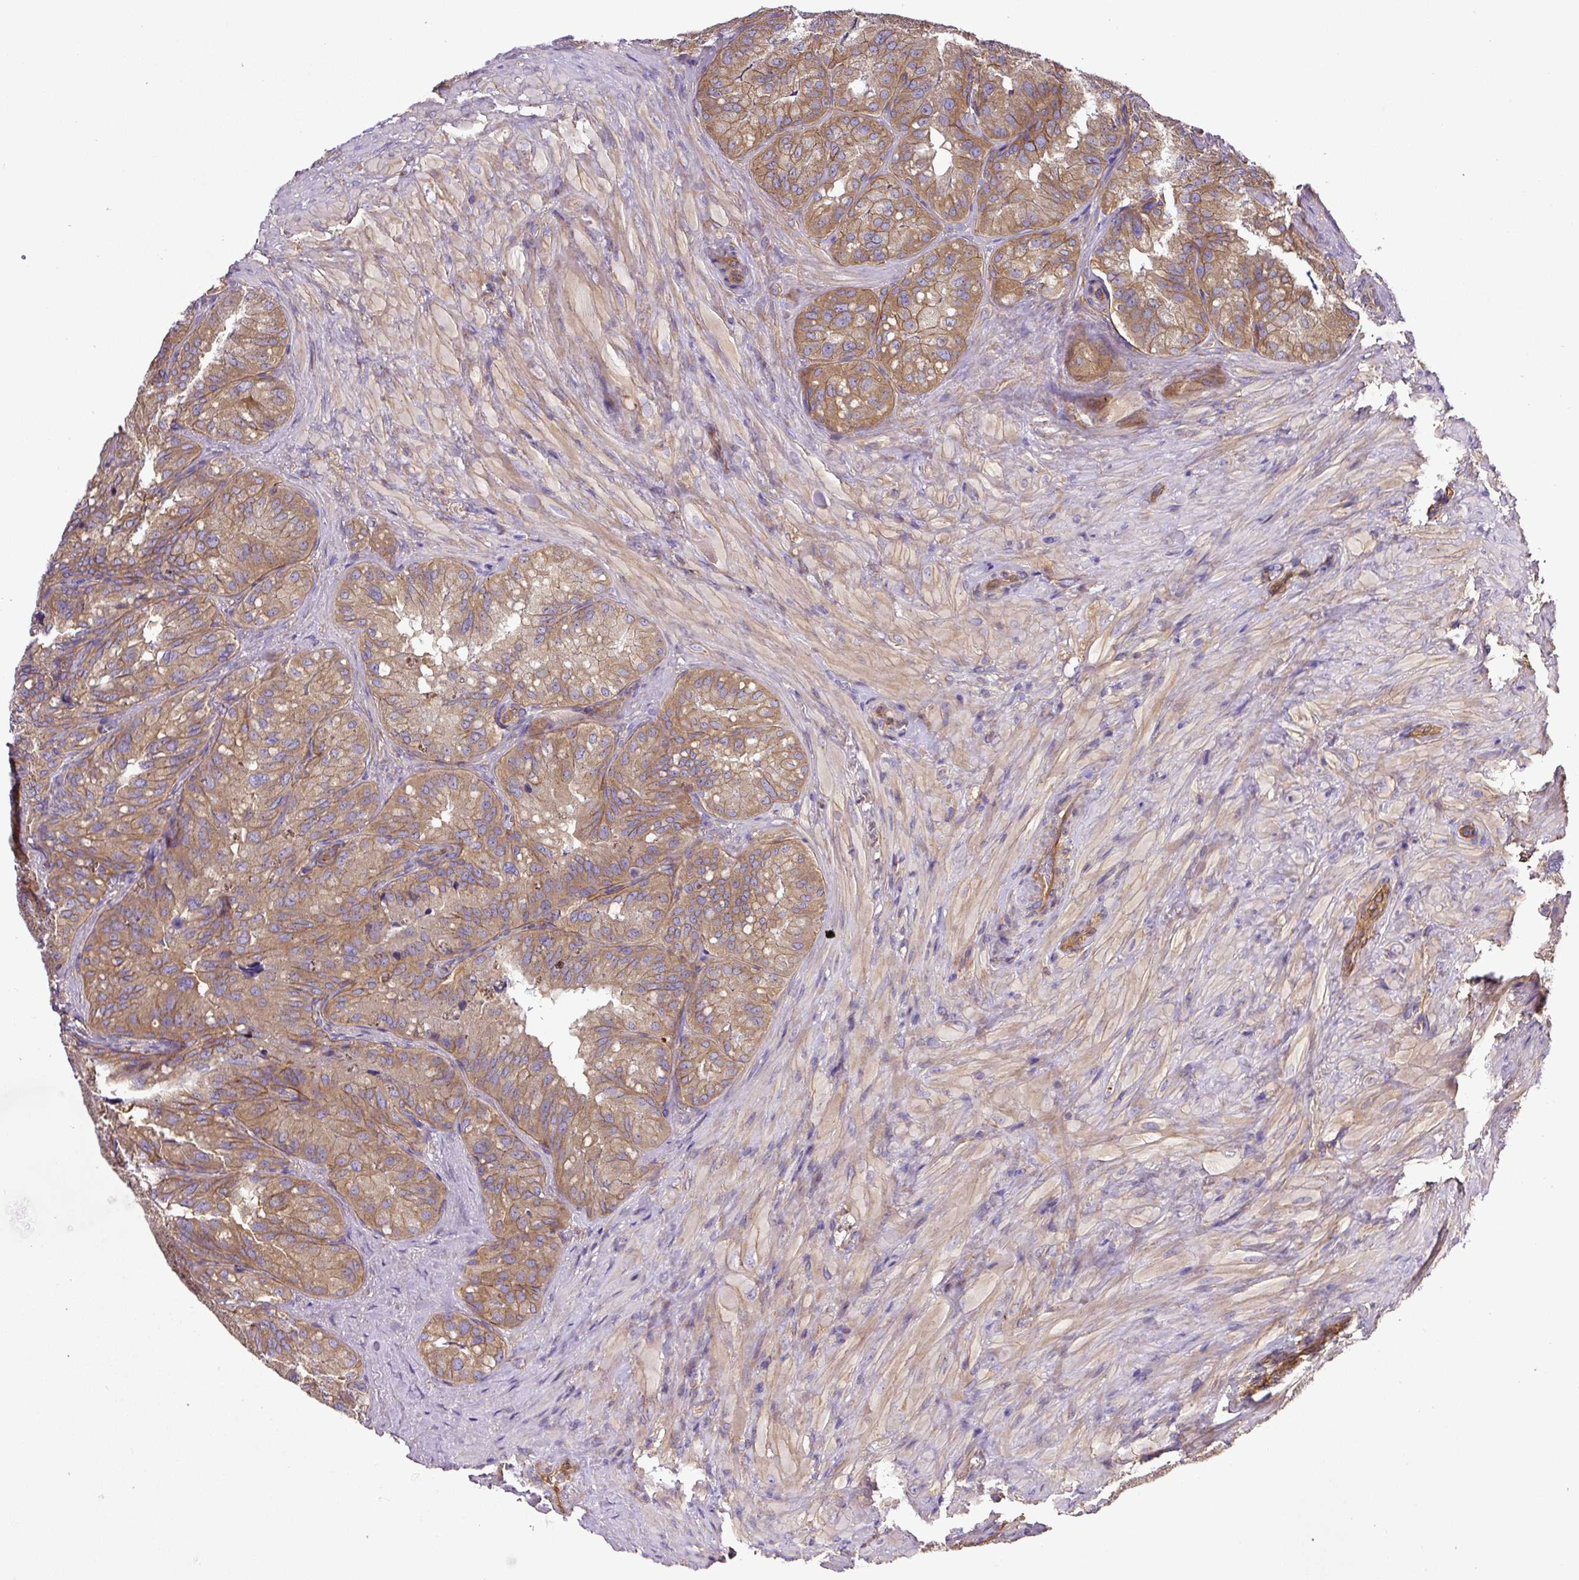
{"staining": {"intensity": "moderate", "quantity": ">75%", "location": "cytoplasmic/membranous"}, "tissue": "seminal vesicle", "cell_type": "Glandular cells", "image_type": "normal", "snomed": [{"axis": "morphology", "description": "Normal tissue, NOS"}, {"axis": "topography", "description": "Seminal veicle"}], "caption": "IHC of normal human seminal vesicle reveals medium levels of moderate cytoplasmic/membranous positivity in approximately >75% of glandular cells.", "gene": "DCTN1", "patient": {"sex": "male", "age": 69}}